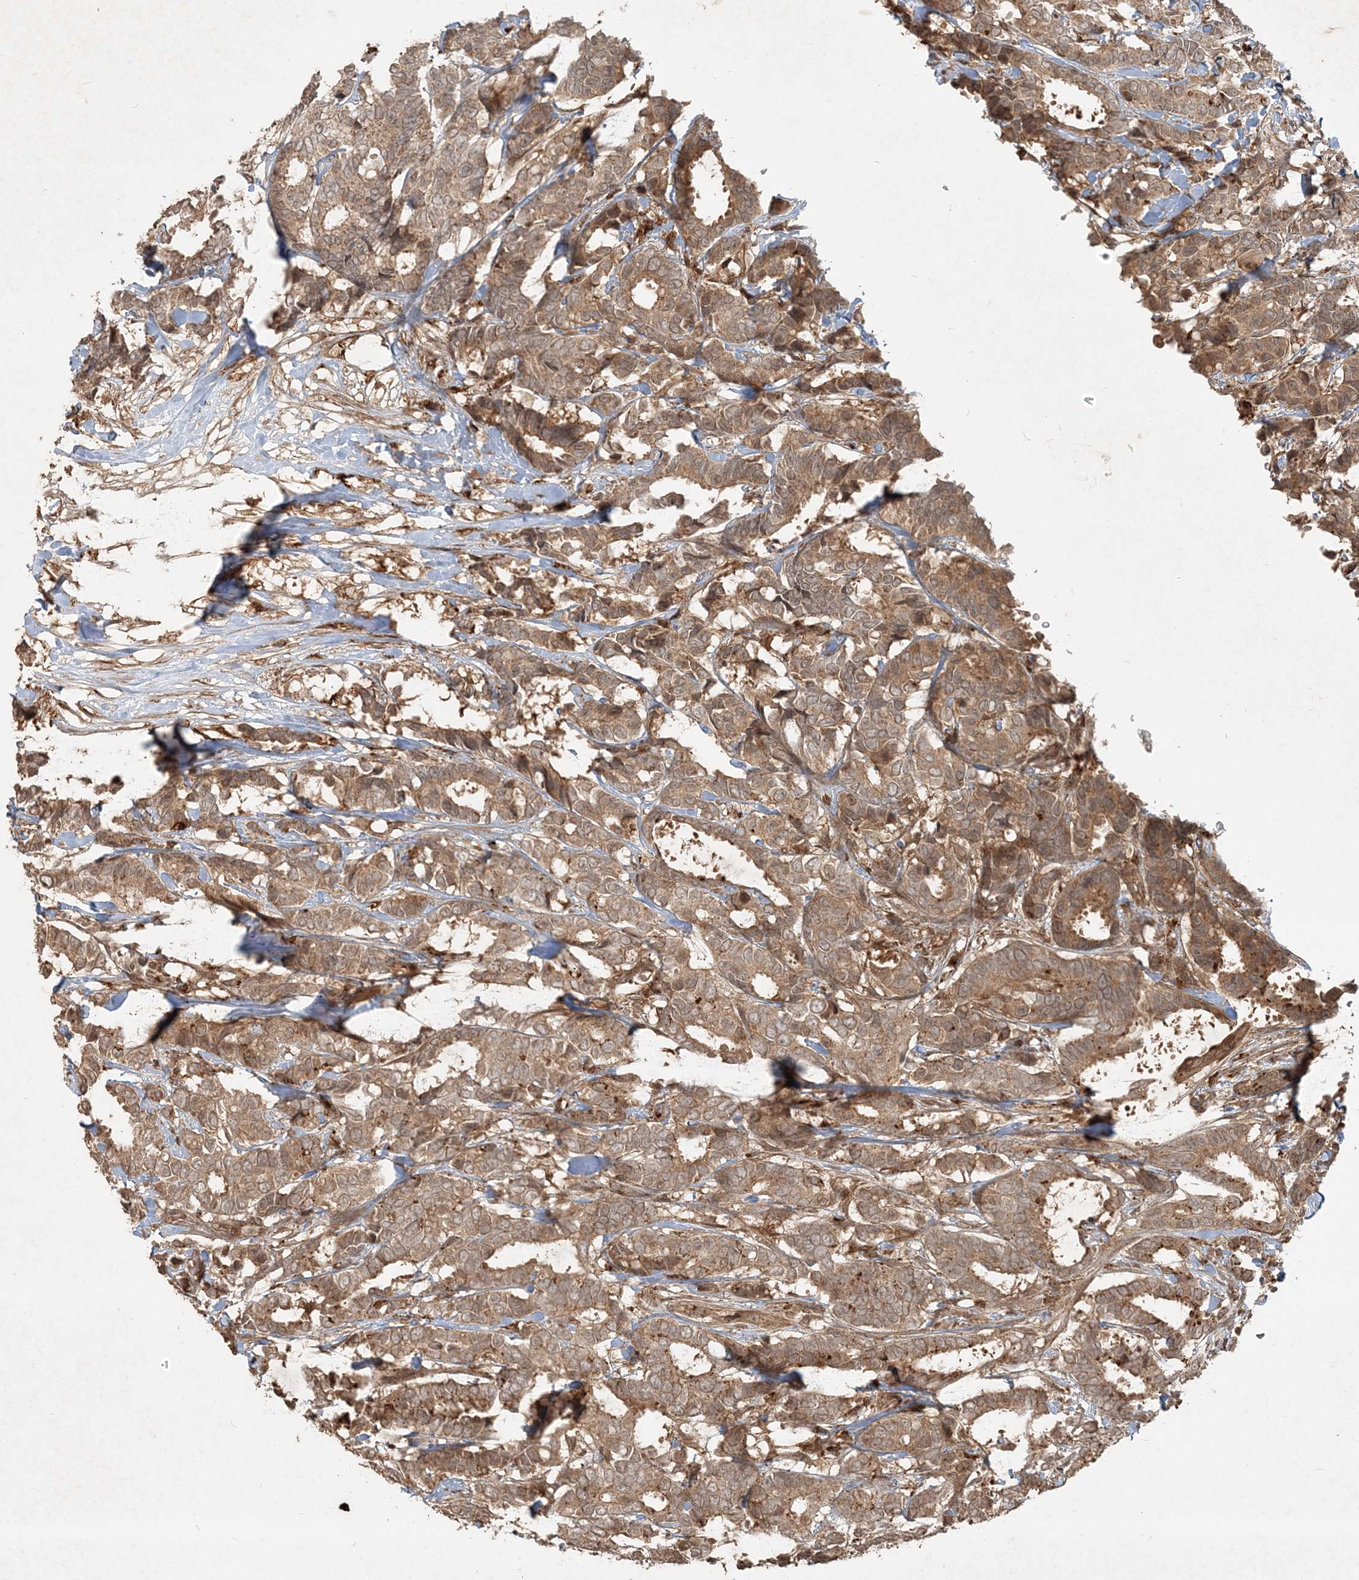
{"staining": {"intensity": "moderate", "quantity": ">75%", "location": "cytoplasmic/membranous"}, "tissue": "breast cancer", "cell_type": "Tumor cells", "image_type": "cancer", "snomed": [{"axis": "morphology", "description": "Duct carcinoma"}, {"axis": "topography", "description": "Breast"}], "caption": "Breast cancer (intraductal carcinoma) stained with a brown dye shows moderate cytoplasmic/membranous positive expression in about >75% of tumor cells.", "gene": "NARS1", "patient": {"sex": "female", "age": 87}}